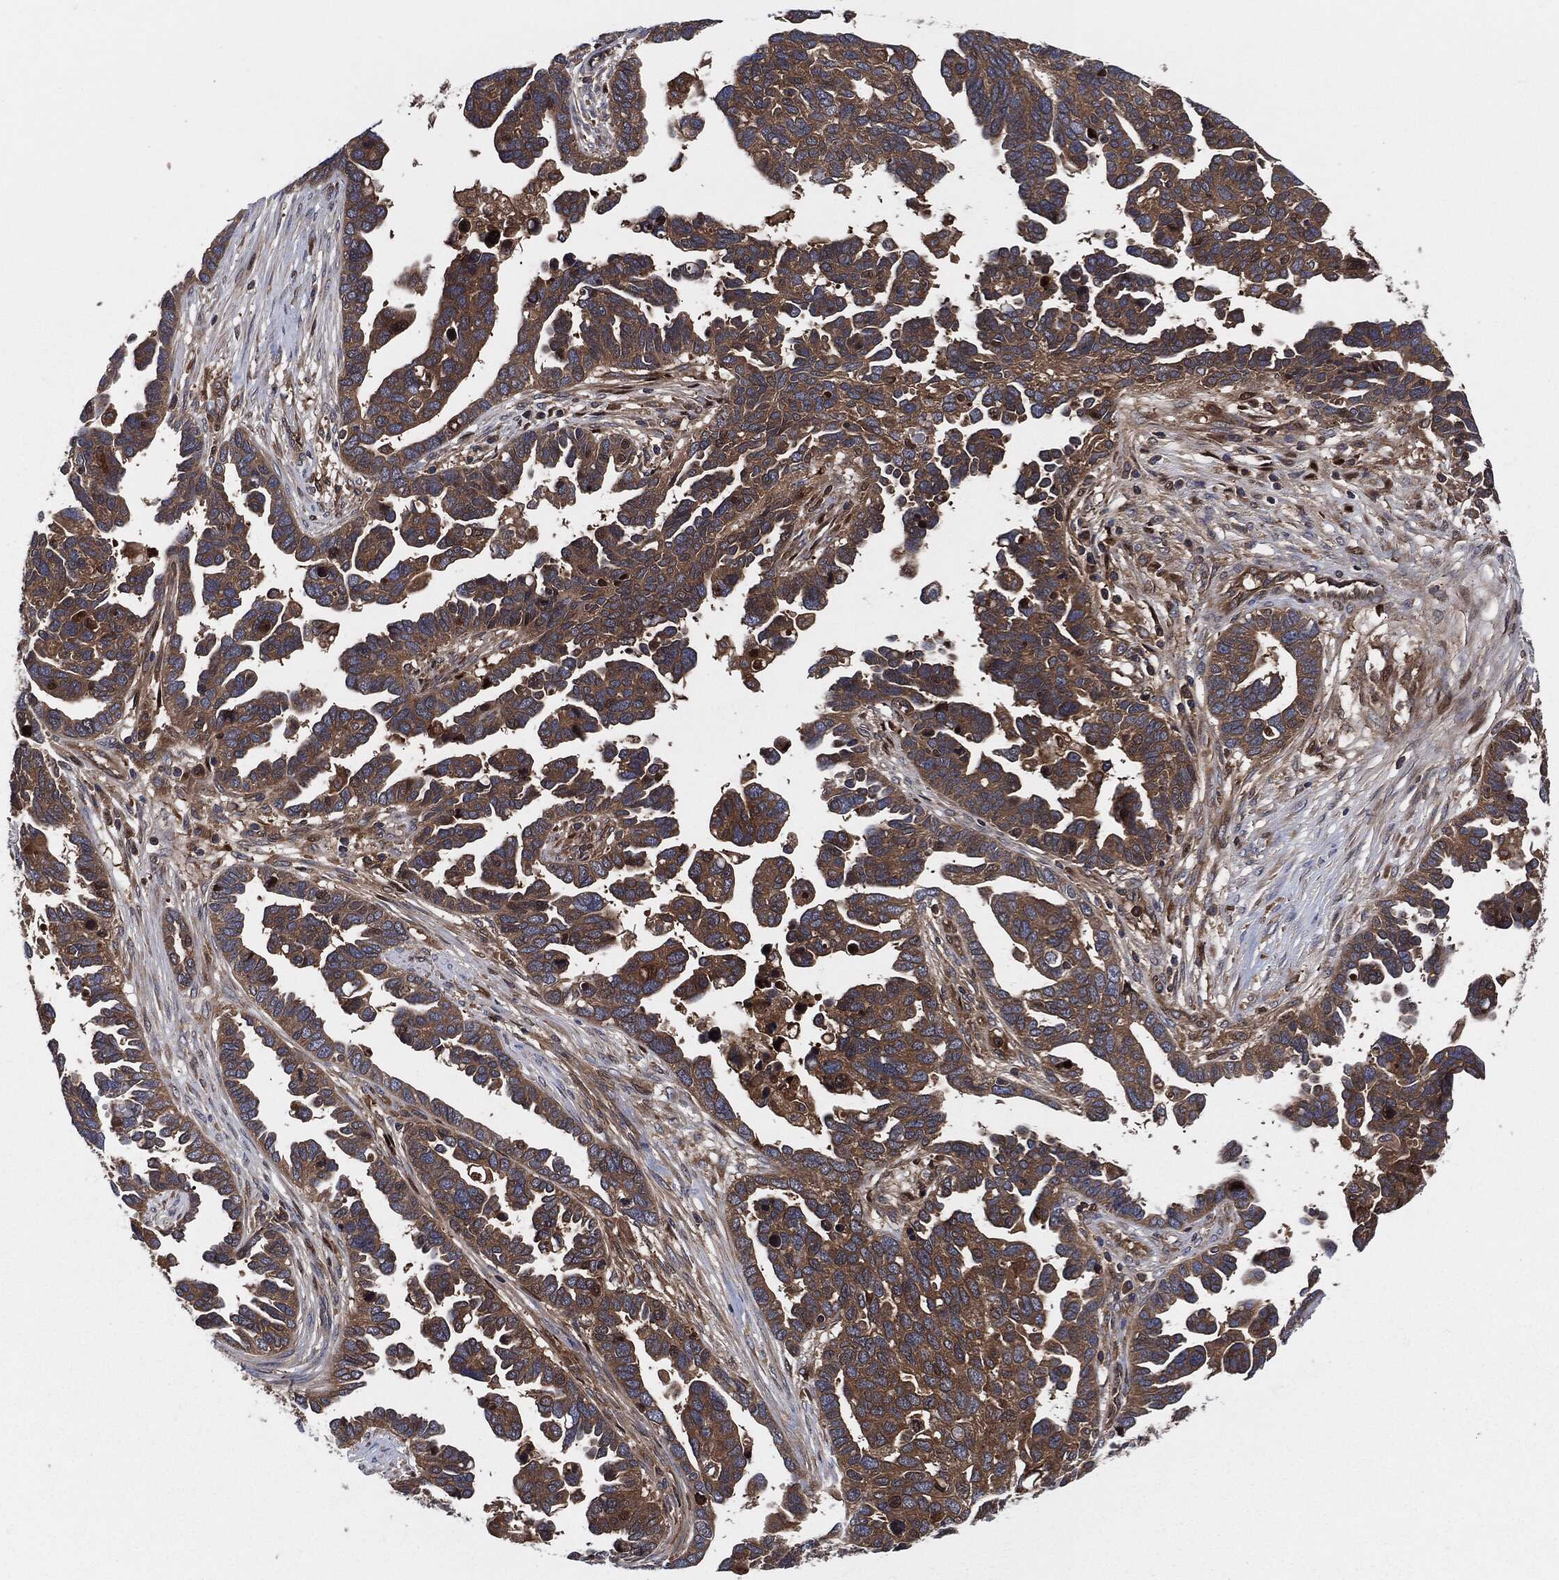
{"staining": {"intensity": "moderate", "quantity": ">75%", "location": "cytoplasmic/membranous"}, "tissue": "ovarian cancer", "cell_type": "Tumor cells", "image_type": "cancer", "snomed": [{"axis": "morphology", "description": "Cystadenocarcinoma, serous, NOS"}, {"axis": "topography", "description": "Ovary"}], "caption": "About >75% of tumor cells in ovarian serous cystadenocarcinoma show moderate cytoplasmic/membranous protein staining as visualized by brown immunohistochemical staining.", "gene": "XPNPEP1", "patient": {"sex": "female", "age": 54}}